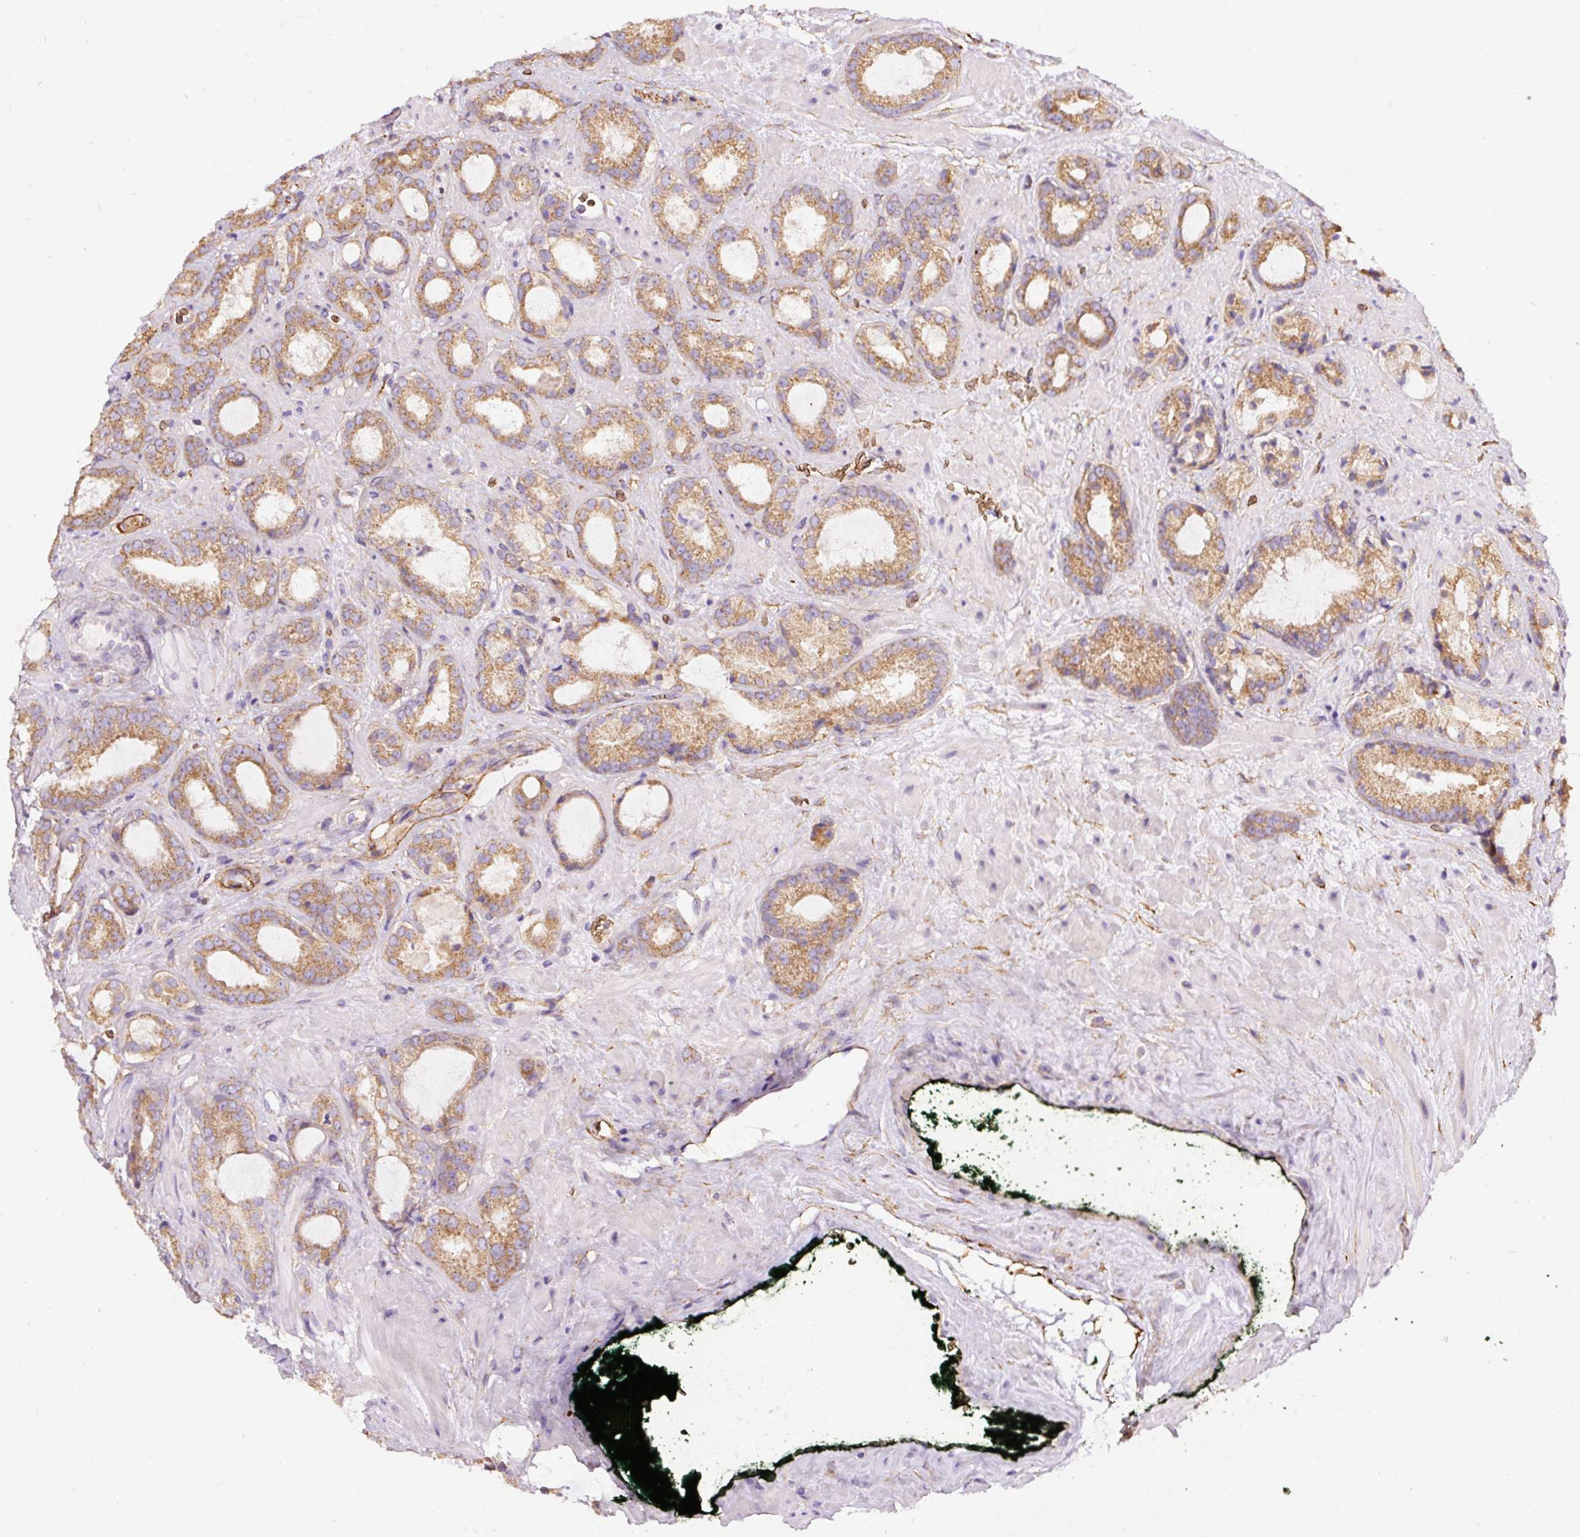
{"staining": {"intensity": "moderate", "quantity": ">75%", "location": "cytoplasmic/membranous"}, "tissue": "prostate cancer", "cell_type": "Tumor cells", "image_type": "cancer", "snomed": [{"axis": "morphology", "description": "Adenocarcinoma, Low grade"}, {"axis": "topography", "description": "Prostate"}], "caption": "This is an image of IHC staining of prostate adenocarcinoma (low-grade), which shows moderate staining in the cytoplasmic/membranous of tumor cells.", "gene": "PRRC2A", "patient": {"sex": "male", "age": 62}}